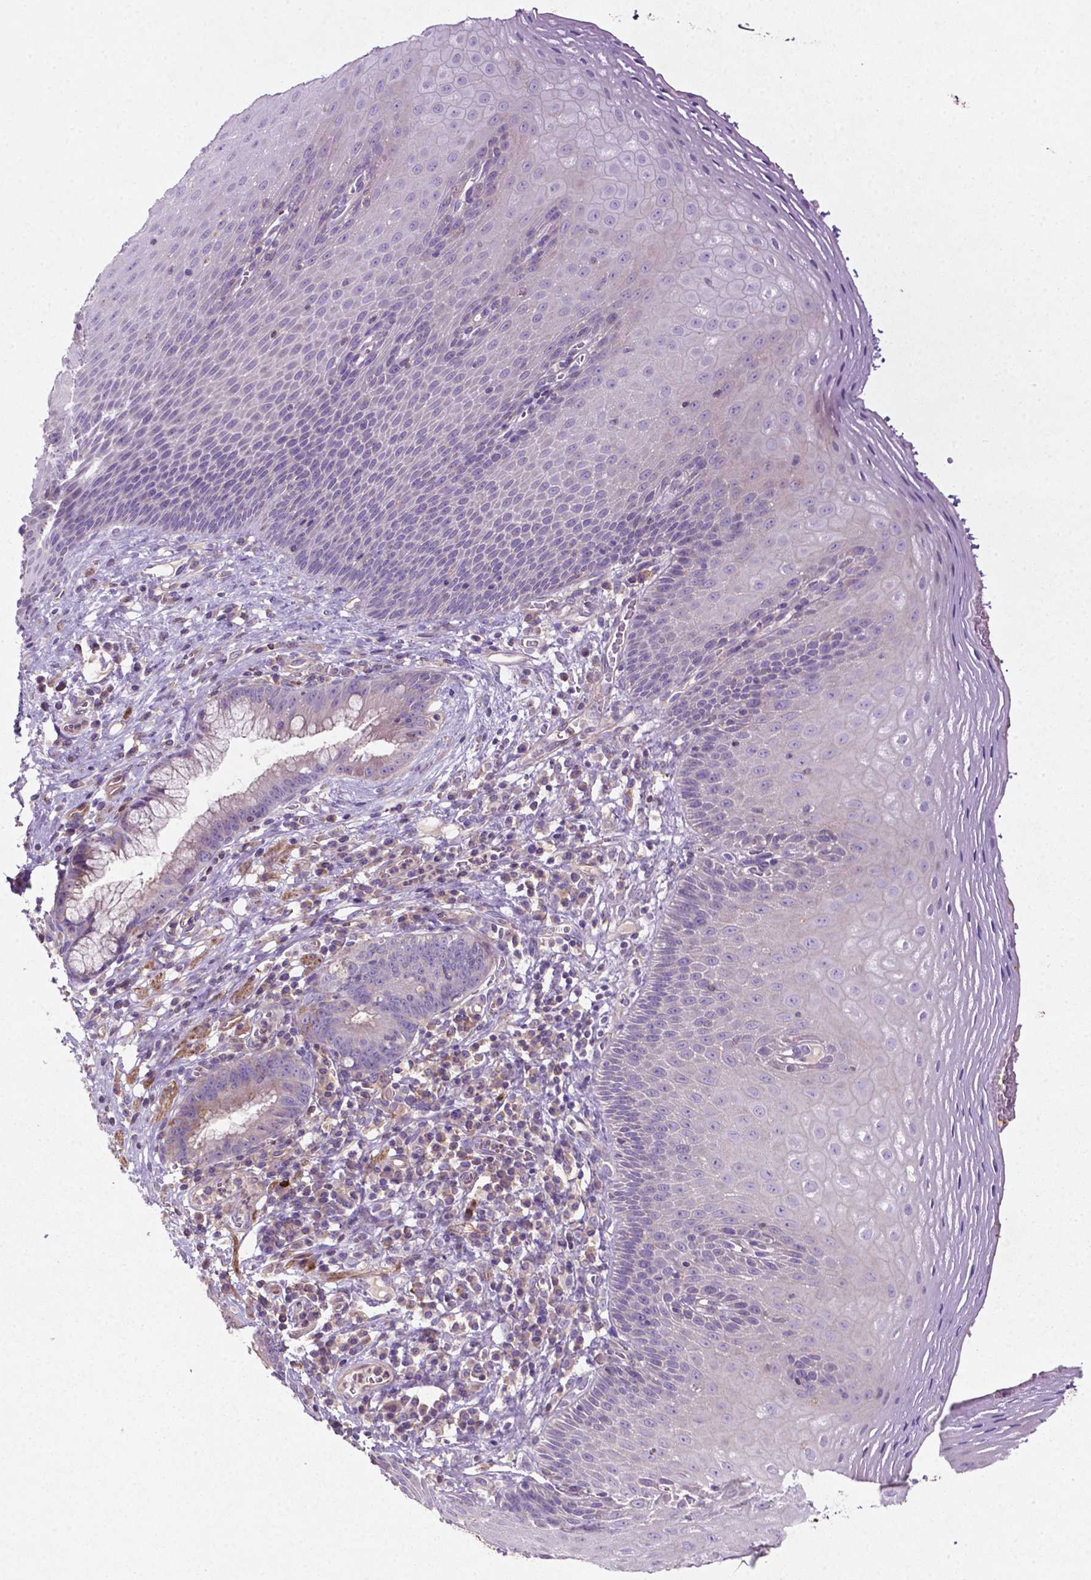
{"staining": {"intensity": "negative", "quantity": "none", "location": "none"}, "tissue": "esophagus", "cell_type": "Squamous epithelial cells", "image_type": "normal", "snomed": [{"axis": "morphology", "description": "Normal tissue, NOS"}, {"axis": "topography", "description": "Esophagus"}], "caption": "Squamous epithelial cells are negative for protein expression in normal human esophagus. (IHC, brightfield microscopy, high magnification).", "gene": "BMP4", "patient": {"sex": "female", "age": 68}}